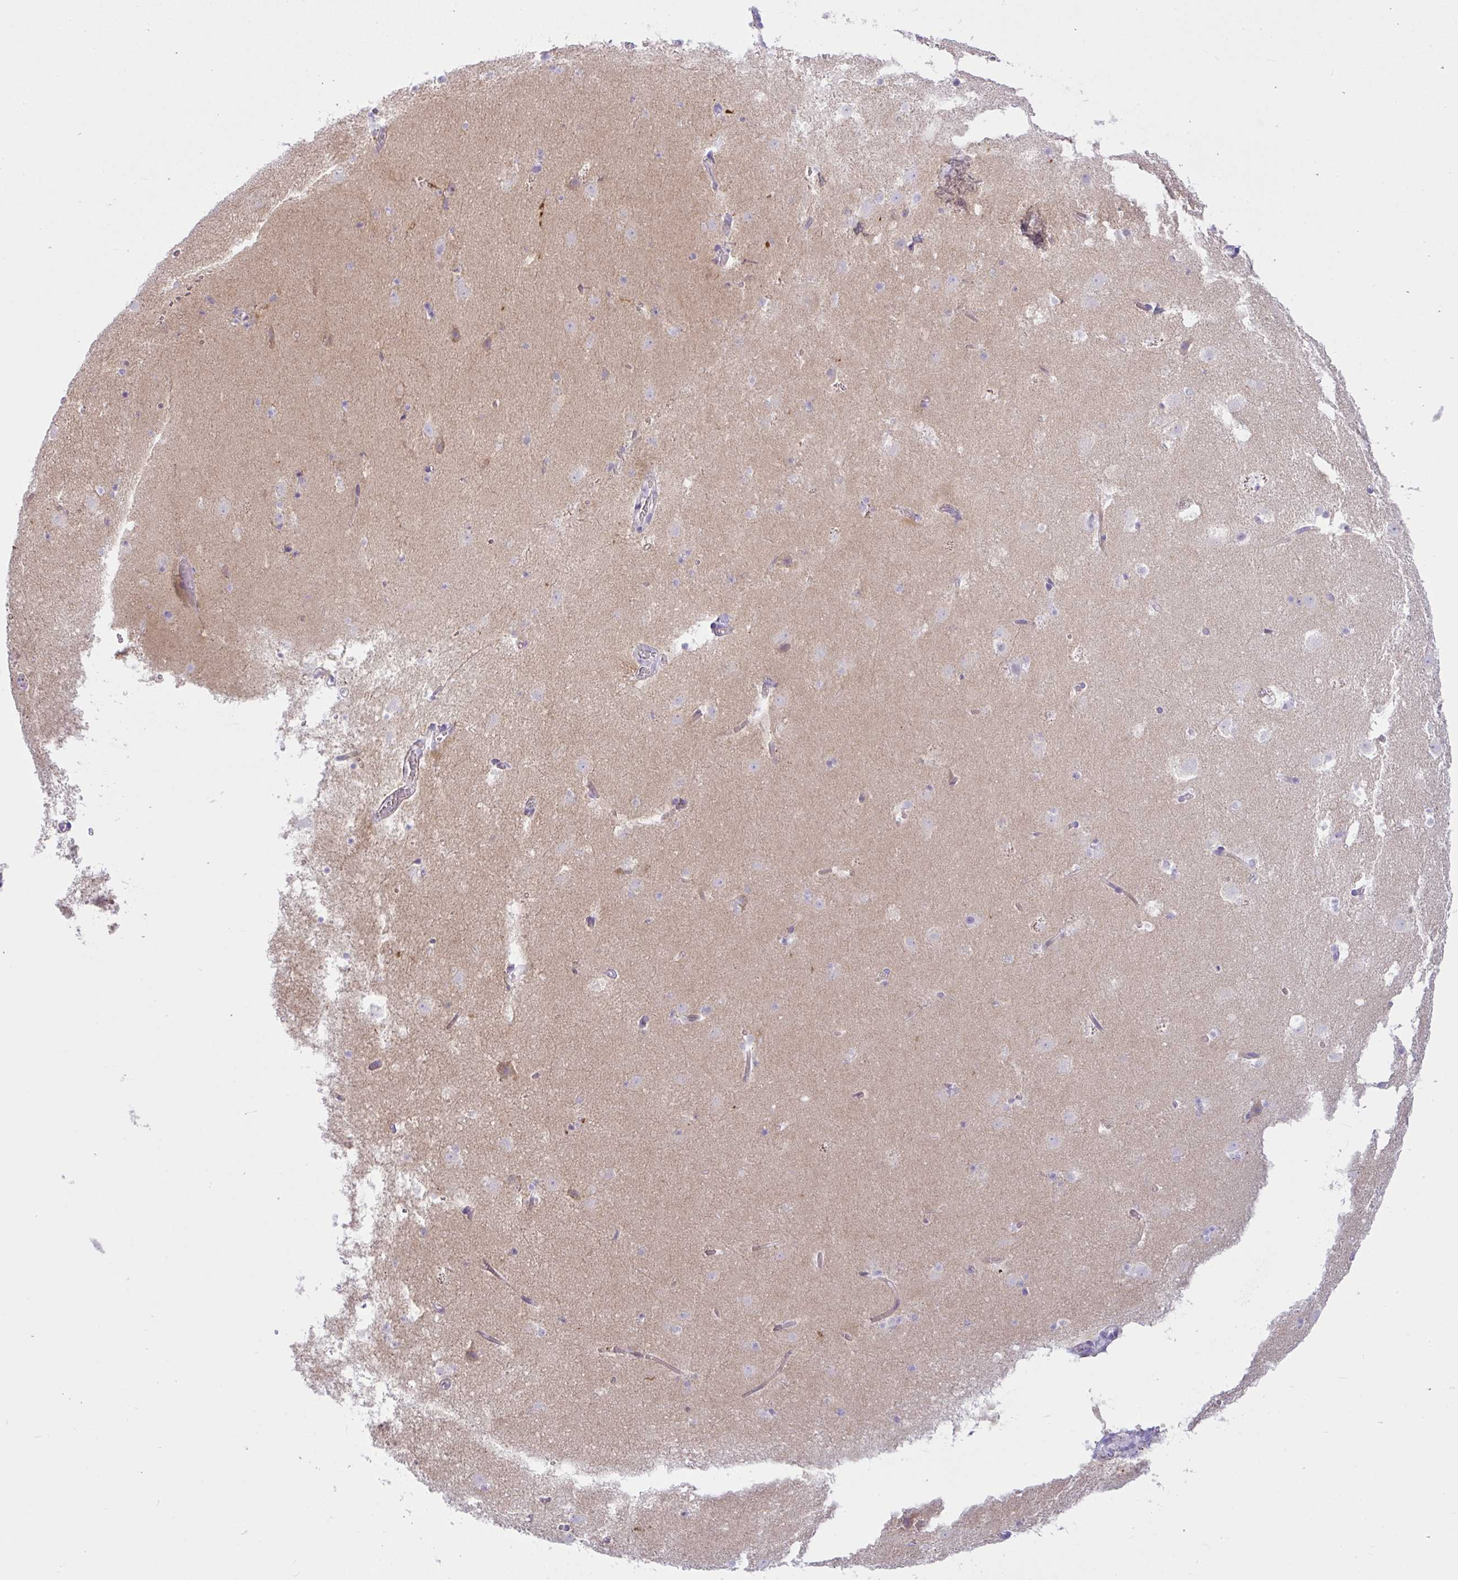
{"staining": {"intensity": "negative", "quantity": "none", "location": "none"}, "tissue": "caudate", "cell_type": "Glial cells", "image_type": "normal", "snomed": [{"axis": "morphology", "description": "Normal tissue, NOS"}, {"axis": "topography", "description": "Lateral ventricle wall"}], "caption": "High magnification brightfield microscopy of unremarkable caudate stained with DAB (brown) and counterstained with hematoxylin (blue): glial cells show no significant staining.", "gene": "RASL10A", "patient": {"sex": "male", "age": 37}}